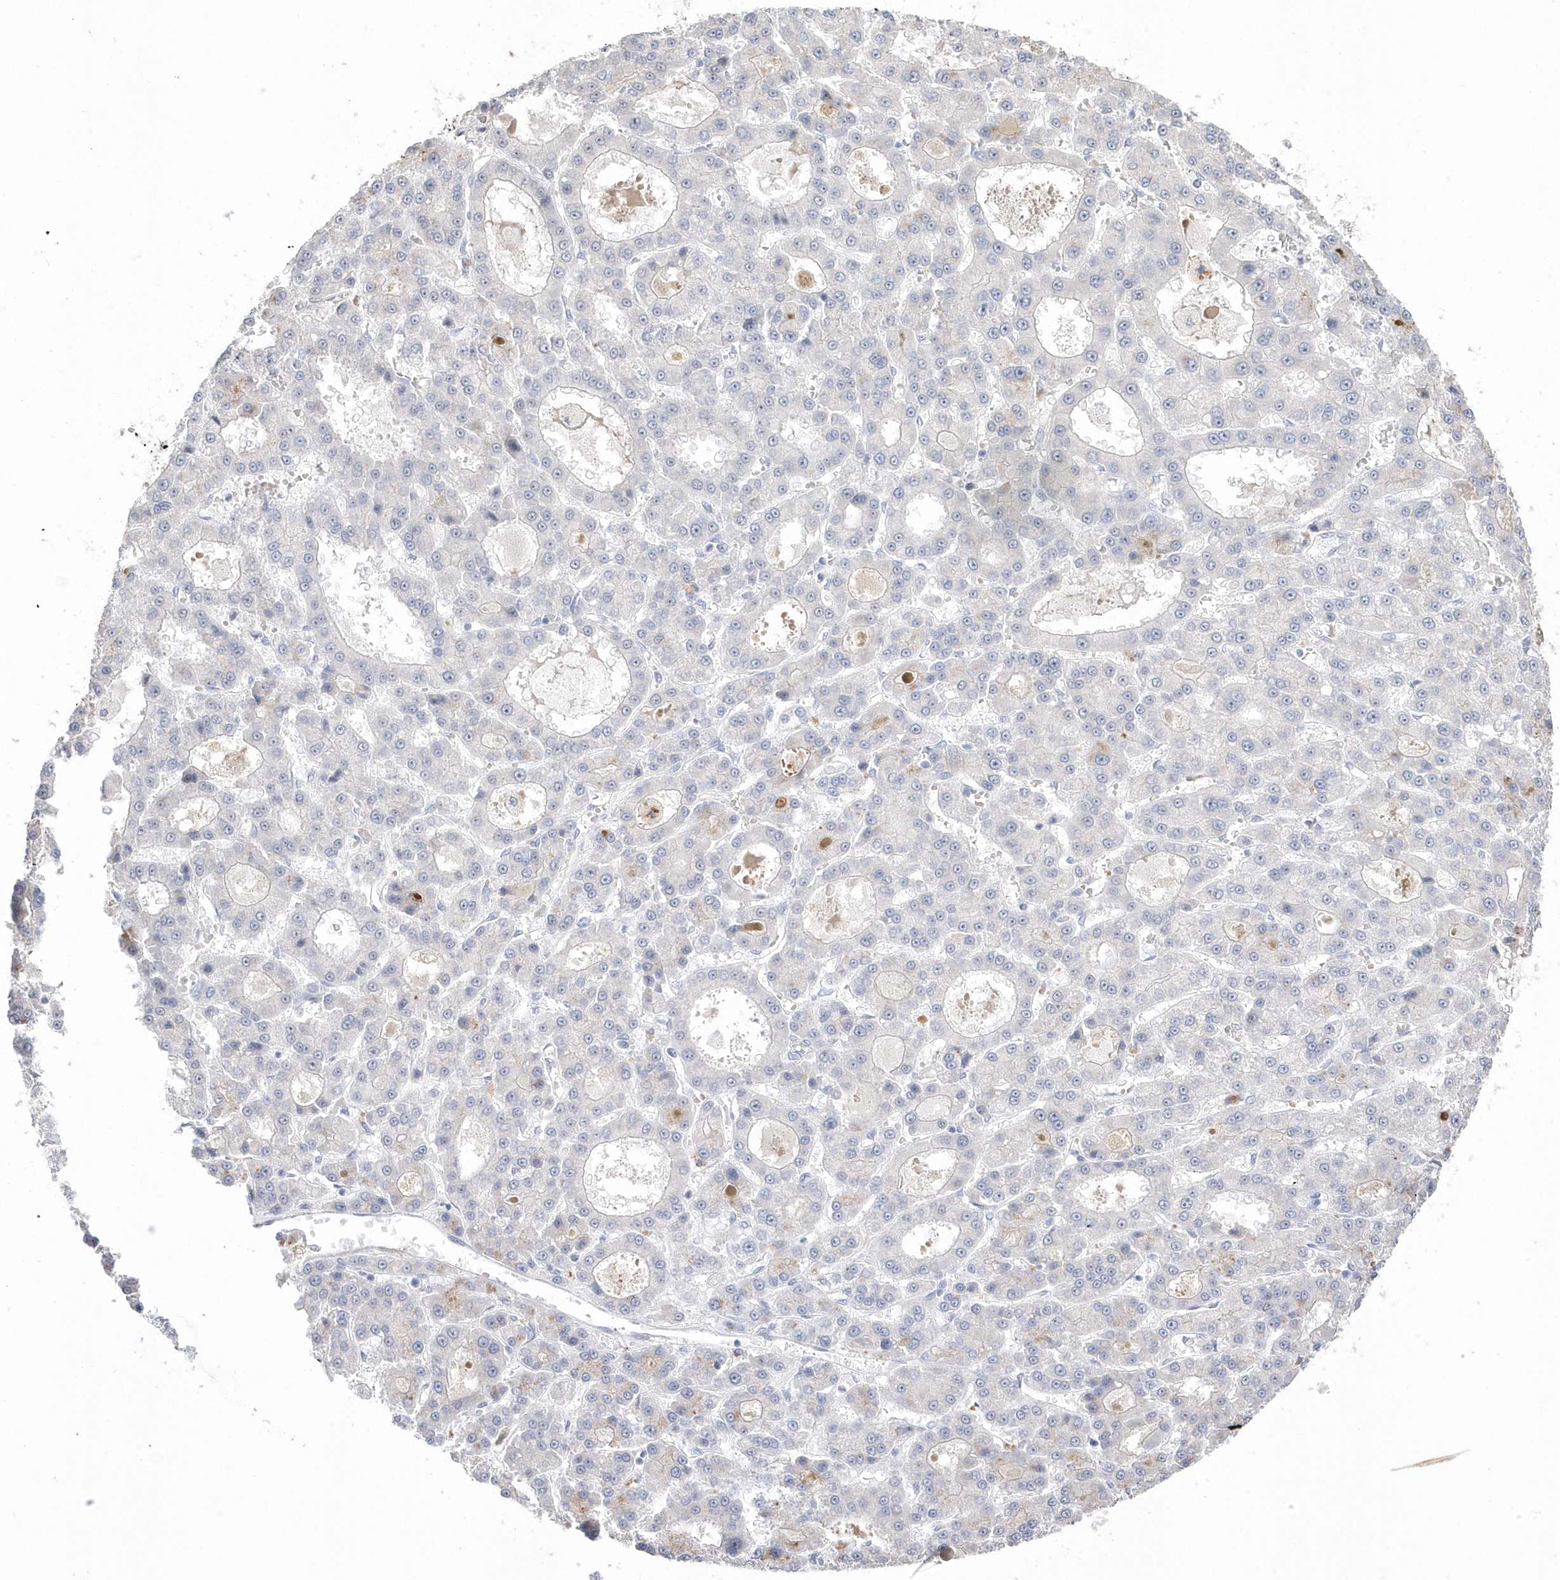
{"staining": {"intensity": "negative", "quantity": "none", "location": "none"}, "tissue": "liver cancer", "cell_type": "Tumor cells", "image_type": "cancer", "snomed": [{"axis": "morphology", "description": "Carcinoma, Hepatocellular, NOS"}, {"axis": "topography", "description": "Liver"}], "caption": "Tumor cells show no significant expression in liver cancer.", "gene": "GTPBP6", "patient": {"sex": "male", "age": 70}}